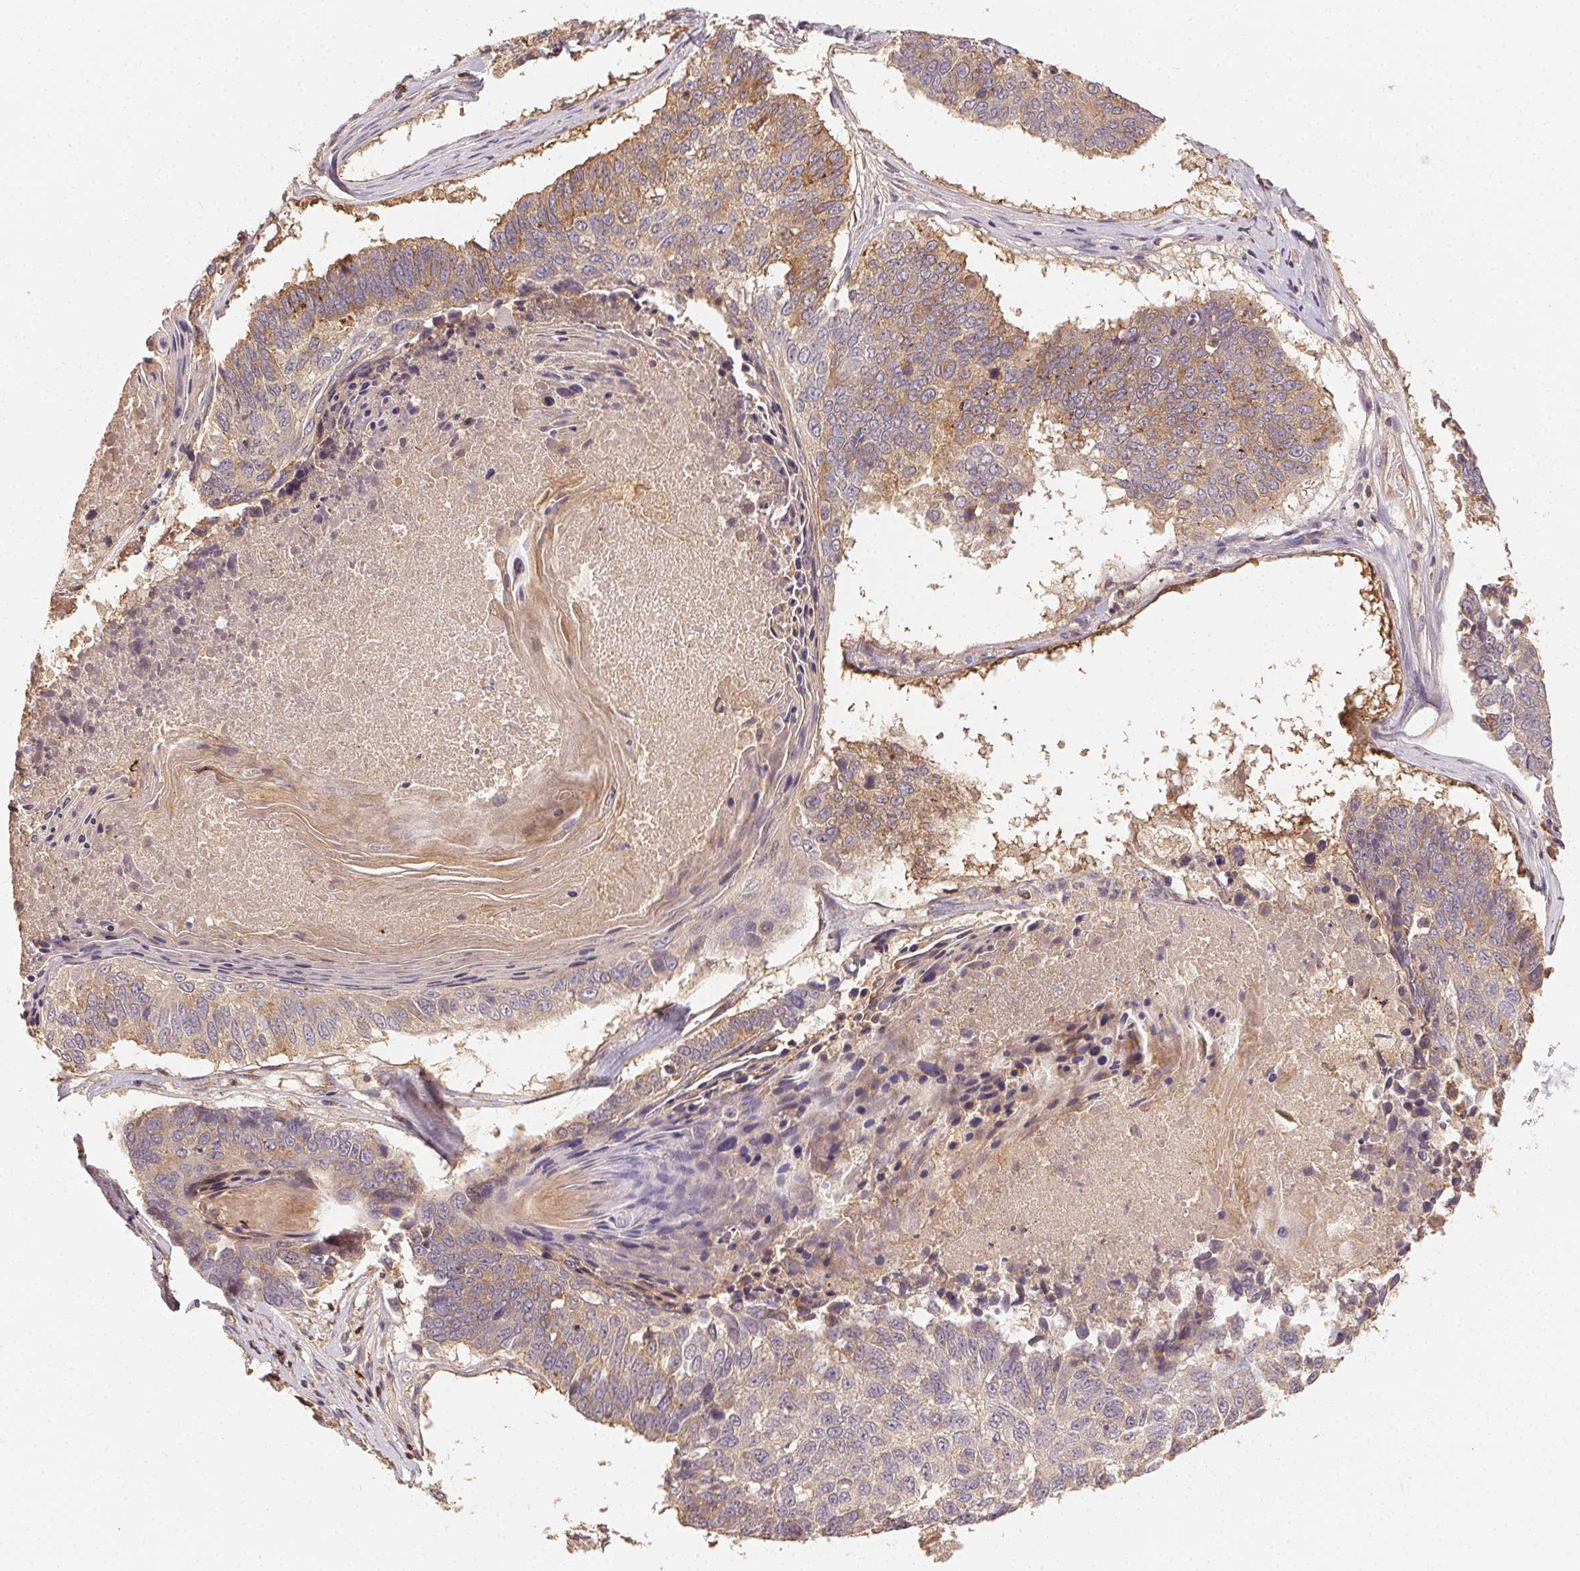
{"staining": {"intensity": "weak", "quantity": "25%-75%", "location": "cytoplasmic/membranous"}, "tissue": "lung cancer", "cell_type": "Tumor cells", "image_type": "cancer", "snomed": [{"axis": "morphology", "description": "Squamous cell carcinoma, NOS"}, {"axis": "topography", "description": "Lung"}], "caption": "Immunohistochemical staining of lung cancer (squamous cell carcinoma) displays weak cytoplasmic/membranous protein expression in approximately 25%-75% of tumor cells. (IHC, brightfield microscopy, high magnification).", "gene": "RALA", "patient": {"sex": "male", "age": 73}}